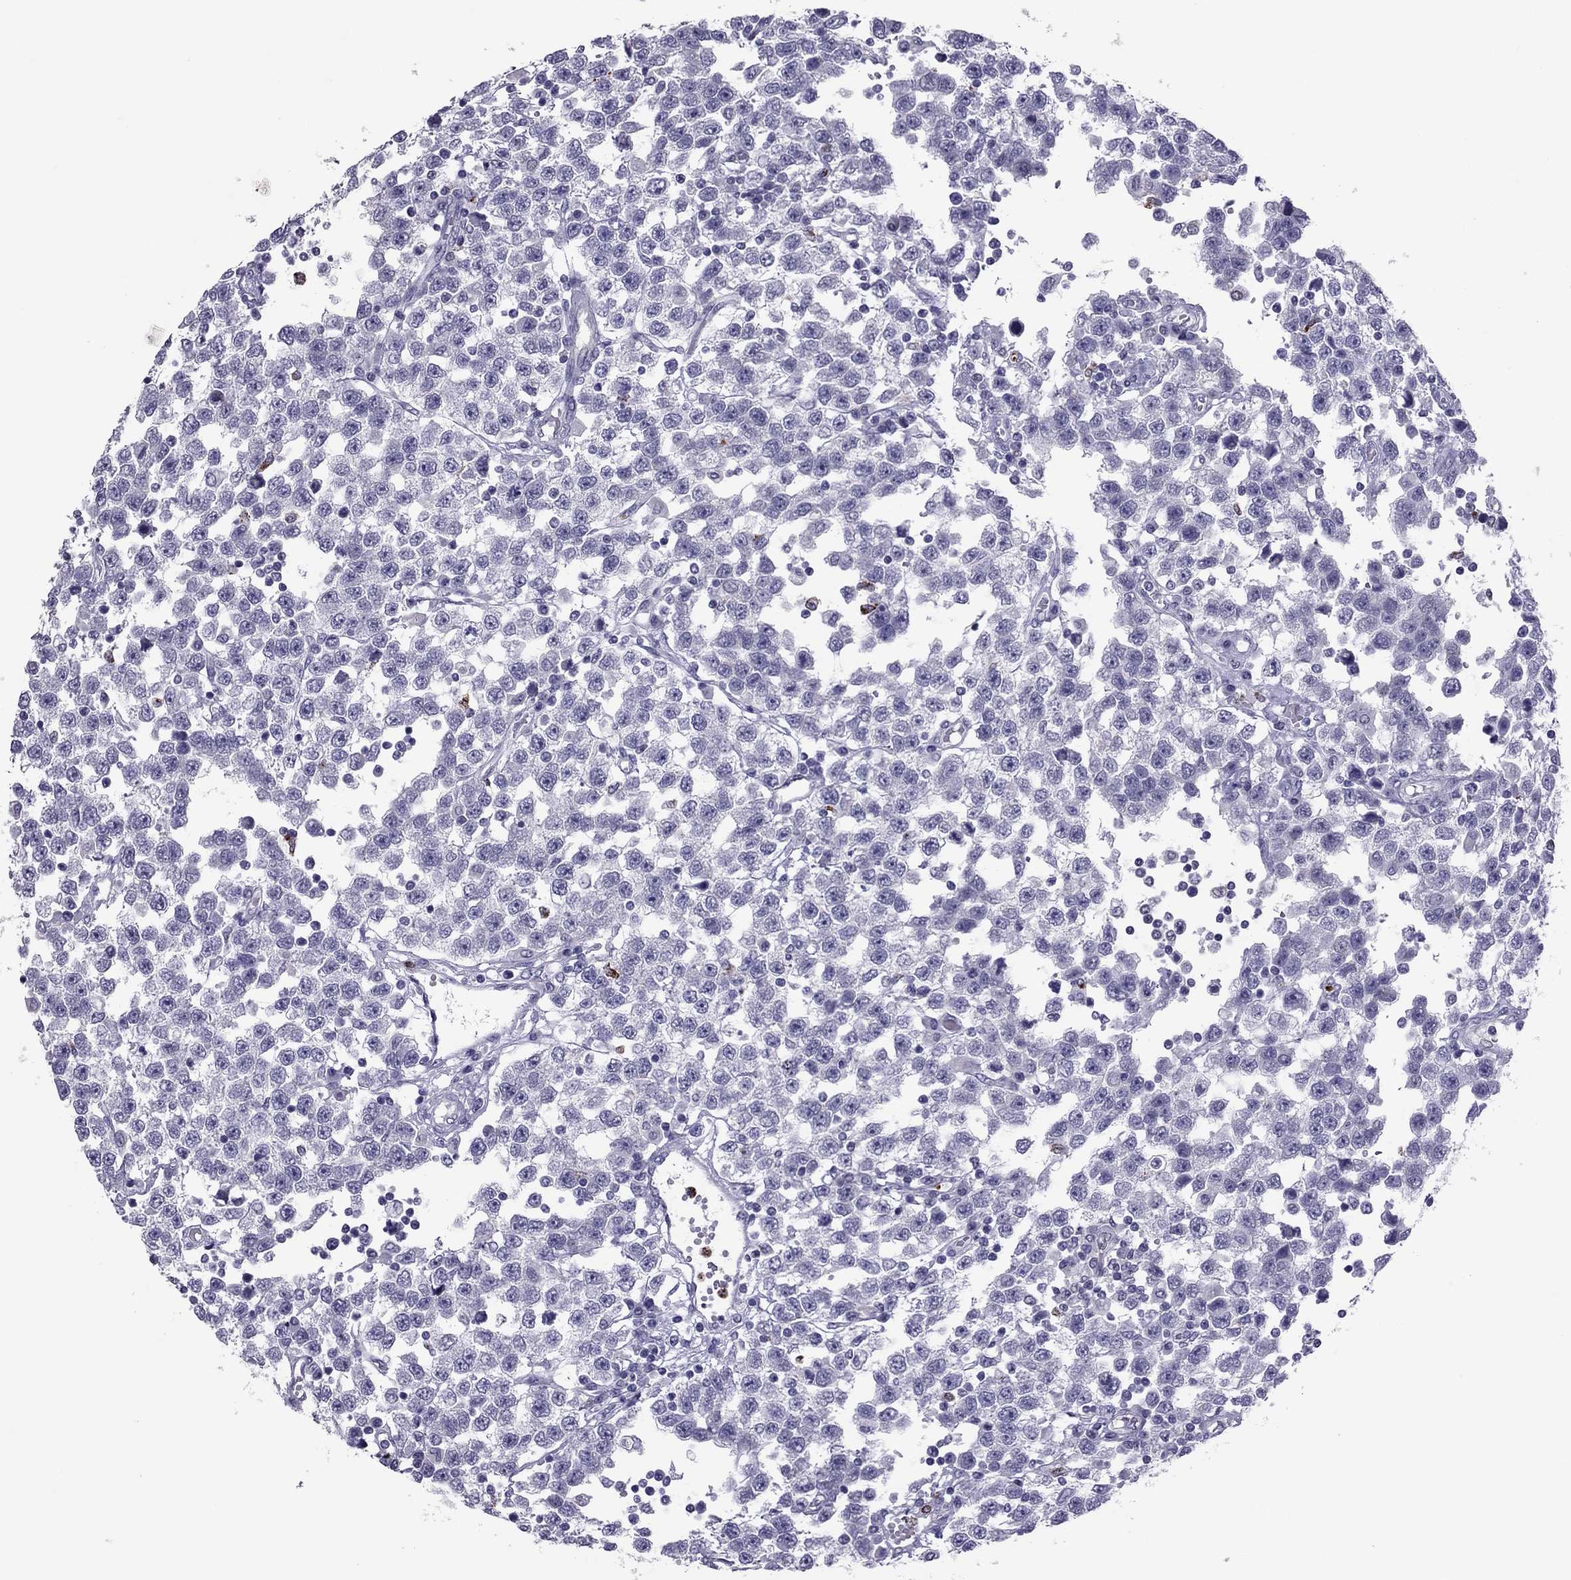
{"staining": {"intensity": "negative", "quantity": "none", "location": "none"}, "tissue": "testis cancer", "cell_type": "Tumor cells", "image_type": "cancer", "snomed": [{"axis": "morphology", "description": "Seminoma, NOS"}, {"axis": "topography", "description": "Testis"}], "caption": "A high-resolution histopathology image shows immunohistochemistry (IHC) staining of testis cancer (seminoma), which exhibits no significant positivity in tumor cells. The staining is performed using DAB brown chromogen with nuclei counter-stained in using hematoxylin.", "gene": "CCL27", "patient": {"sex": "male", "age": 34}}